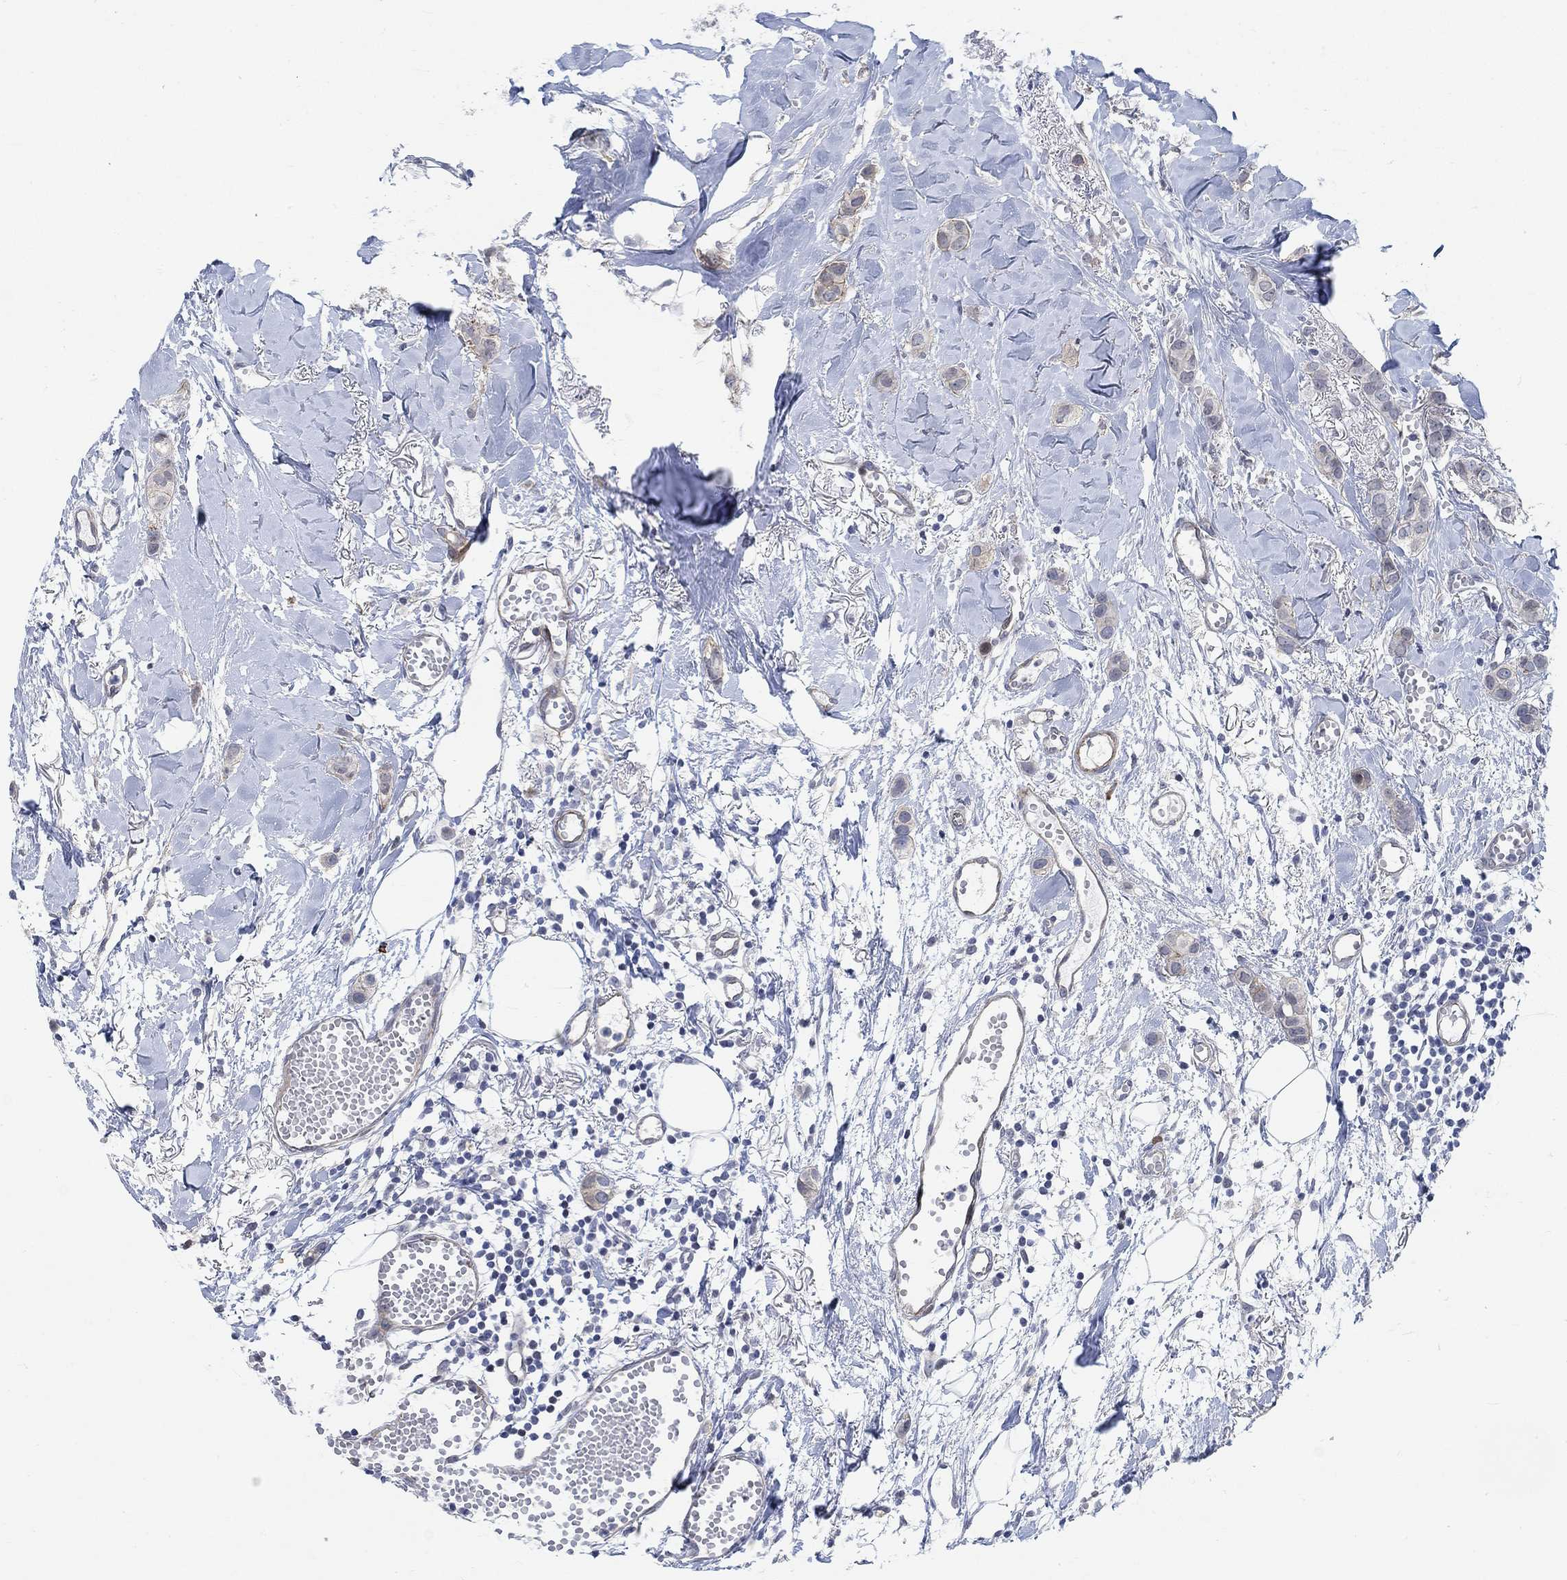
{"staining": {"intensity": "negative", "quantity": "none", "location": "none"}, "tissue": "breast cancer", "cell_type": "Tumor cells", "image_type": "cancer", "snomed": [{"axis": "morphology", "description": "Duct carcinoma"}, {"axis": "topography", "description": "Breast"}], "caption": "Photomicrograph shows no protein expression in tumor cells of breast cancer (infiltrating ductal carcinoma) tissue. The staining was performed using DAB to visualize the protein expression in brown, while the nuclei were stained in blue with hematoxylin (Magnification: 20x).", "gene": "KCNH8", "patient": {"sex": "female", "age": 85}}